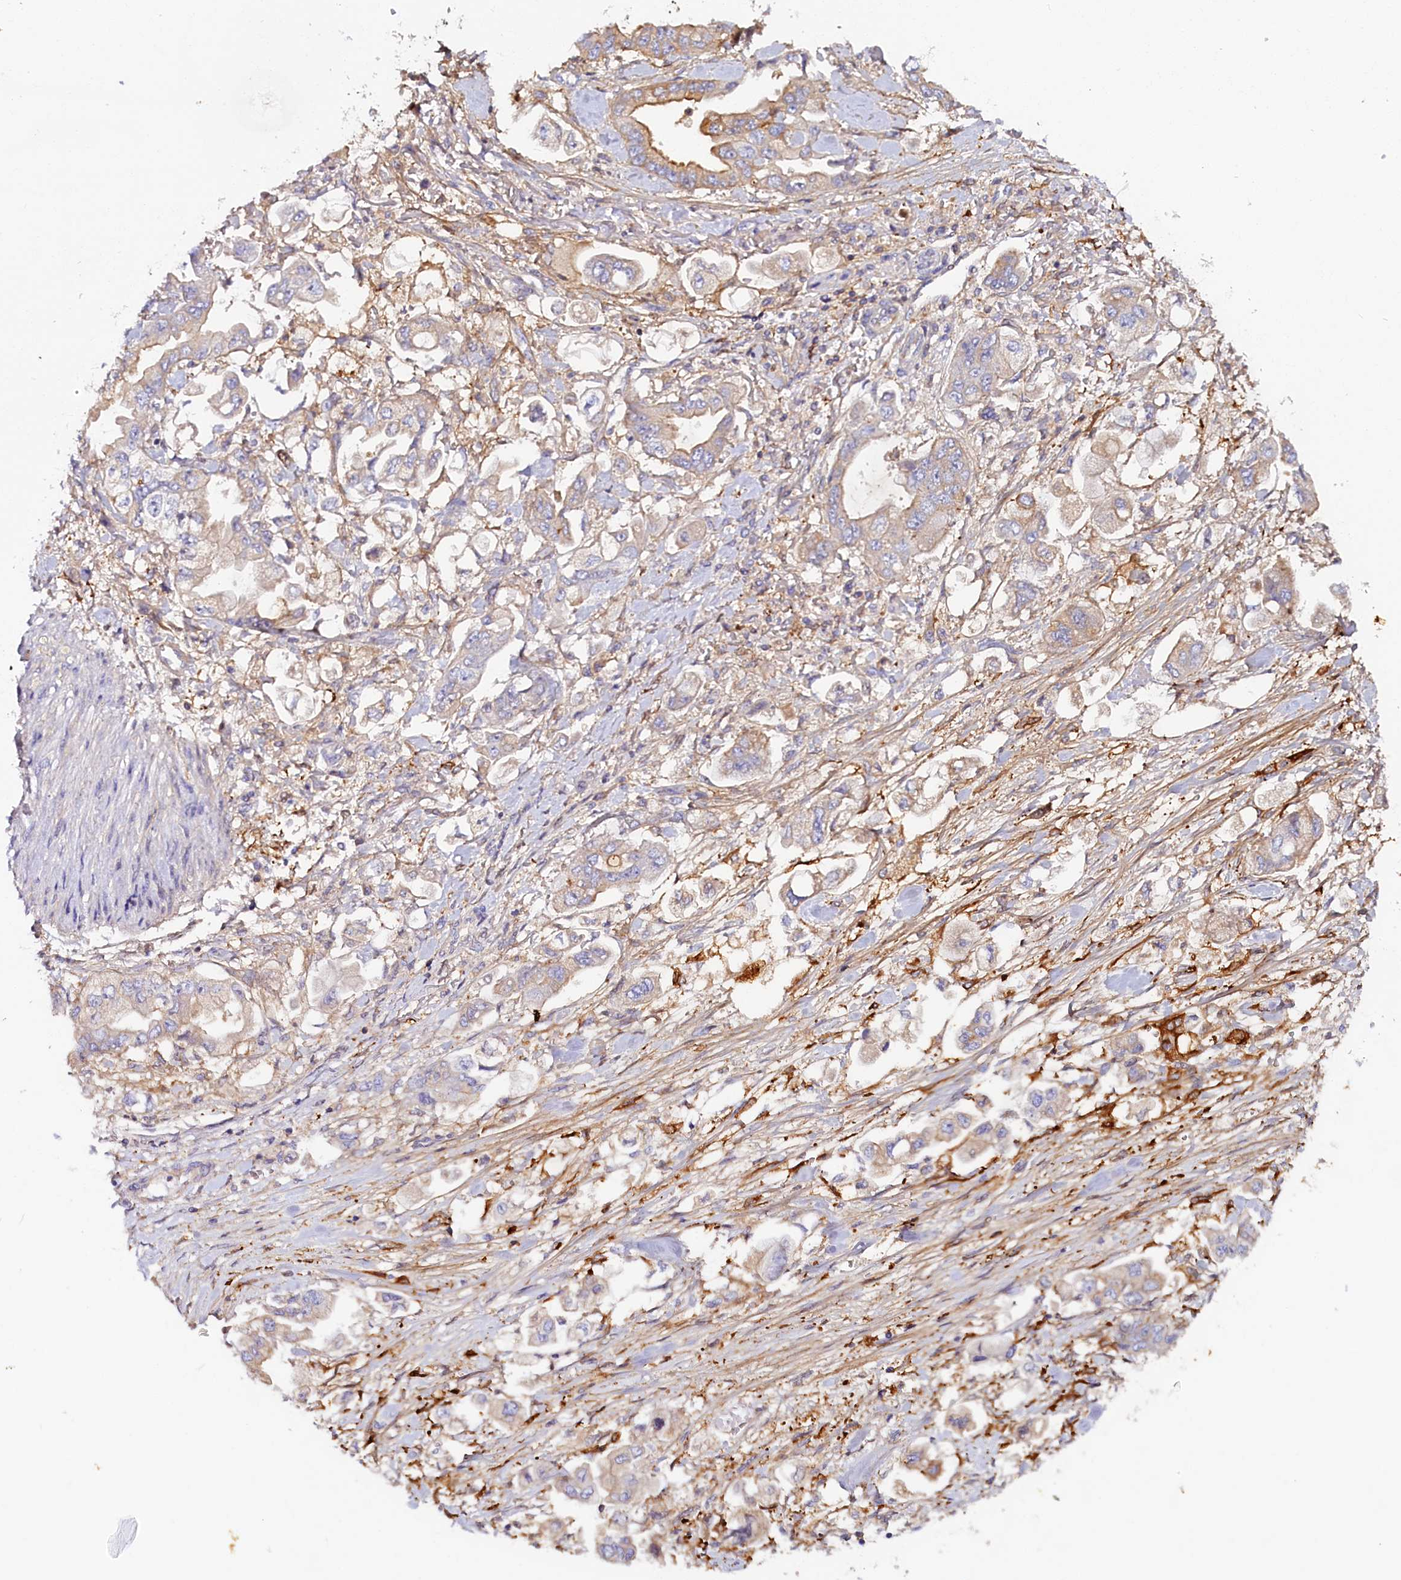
{"staining": {"intensity": "negative", "quantity": "none", "location": "none"}, "tissue": "stomach cancer", "cell_type": "Tumor cells", "image_type": "cancer", "snomed": [{"axis": "morphology", "description": "Adenocarcinoma, NOS"}, {"axis": "topography", "description": "Stomach"}], "caption": "High magnification brightfield microscopy of adenocarcinoma (stomach) stained with DAB (brown) and counterstained with hematoxylin (blue): tumor cells show no significant positivity. (DAB (3,3'-diaminobenzidine) immunohistochemistry visualized using brightfield microscopy, high magnification).", "gene": "KATNB1", "patient": {"sex": "male", "age": 62}}